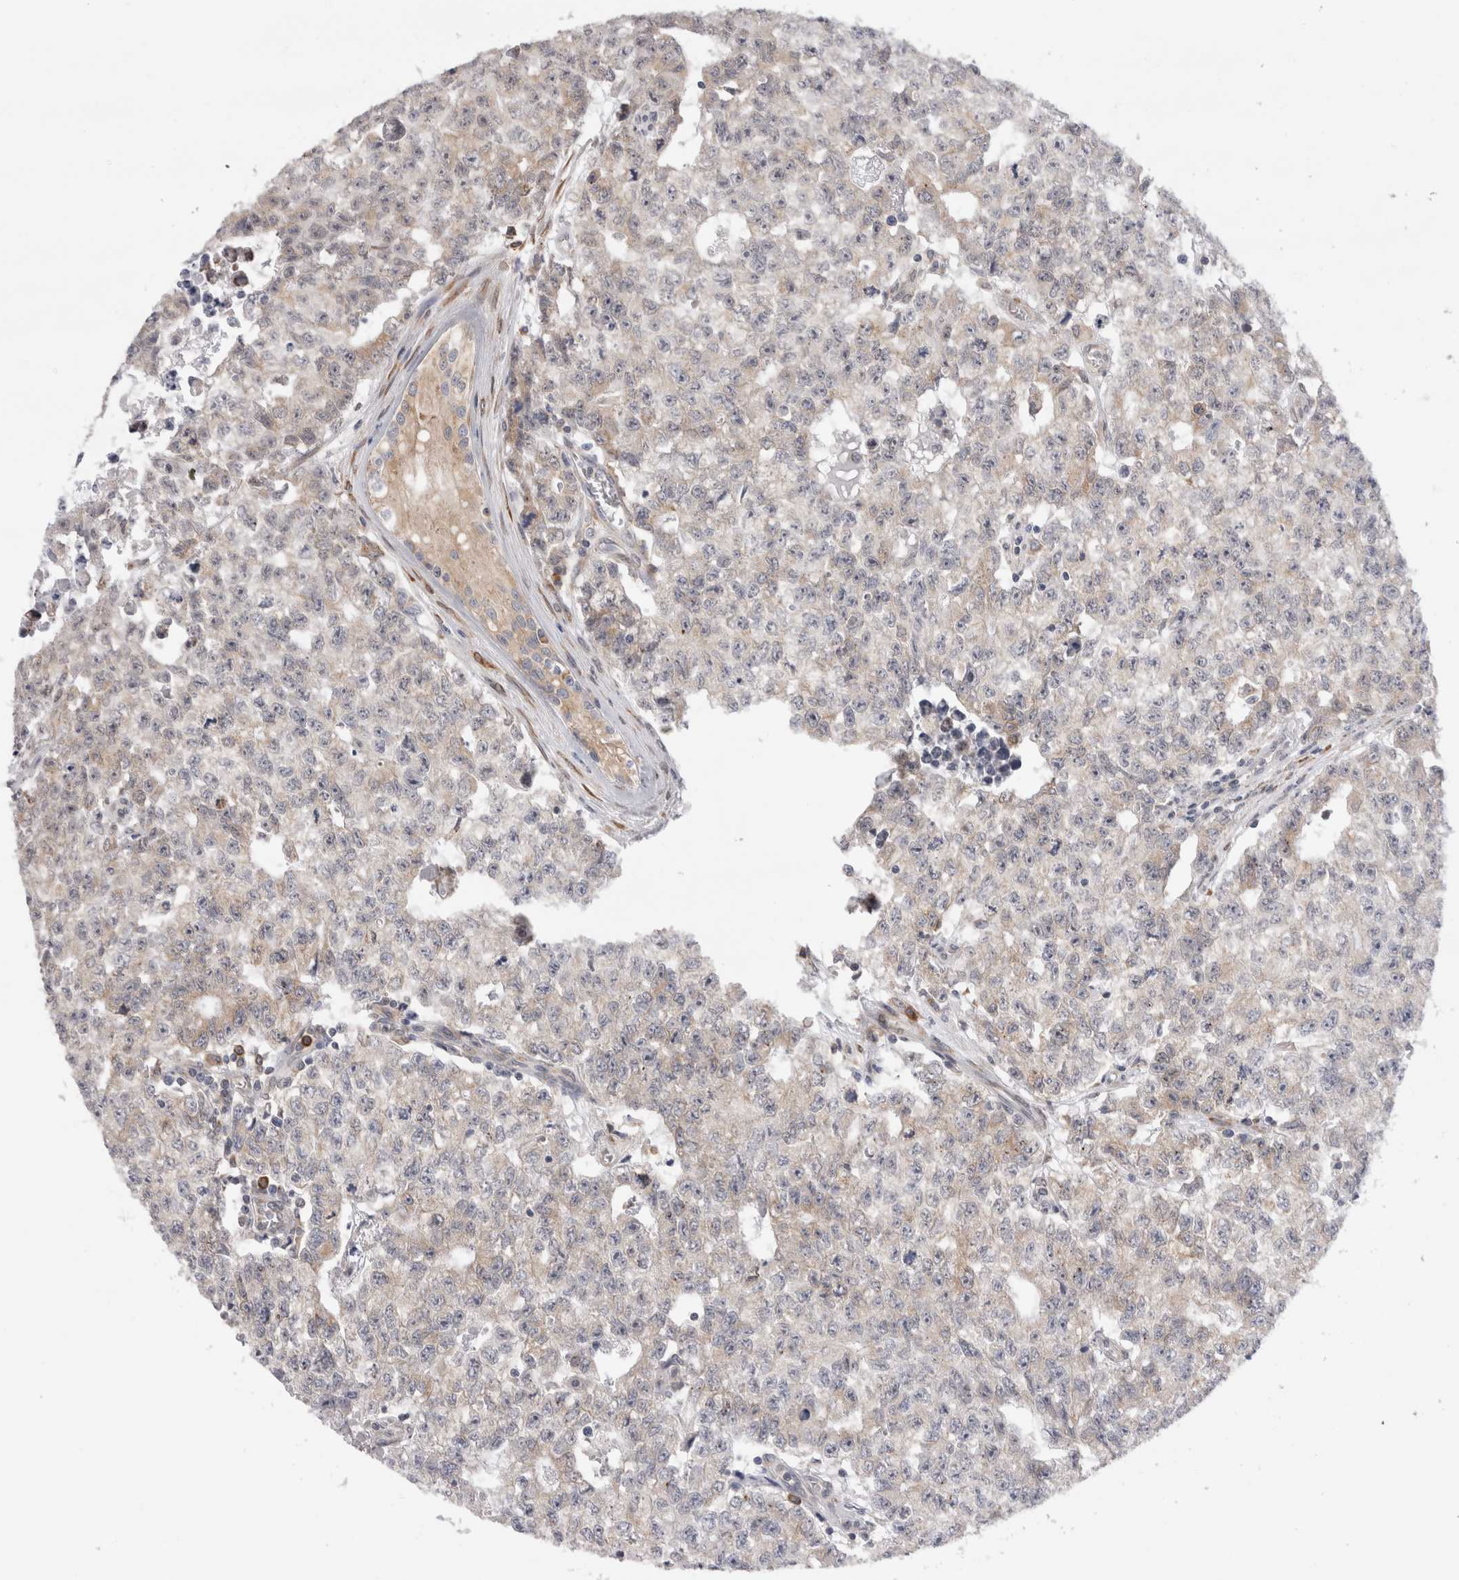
{"staining": {"intensity": "negative", "quantity": "none", "location": "none"}, "tissue": "testis cancer", "cell_type": "Tumor cells", "image_type": "cancer", "snomed": [{"axis": "morphology", "description": "Carcinoma, Embryonal, NOS"}, {"axis": "topography", "description": "Testis"}], "caption": "Immunohistochemistry of human embryonal carcinoma (testis) reveals no staining in tumor cells. (DAB (3,3'-diaminobenzidine) IHC visualized using brightfield microscopy, high magnification).", "gene": "VCPIP1", "patient": {"sex": "male", "age": 28}}